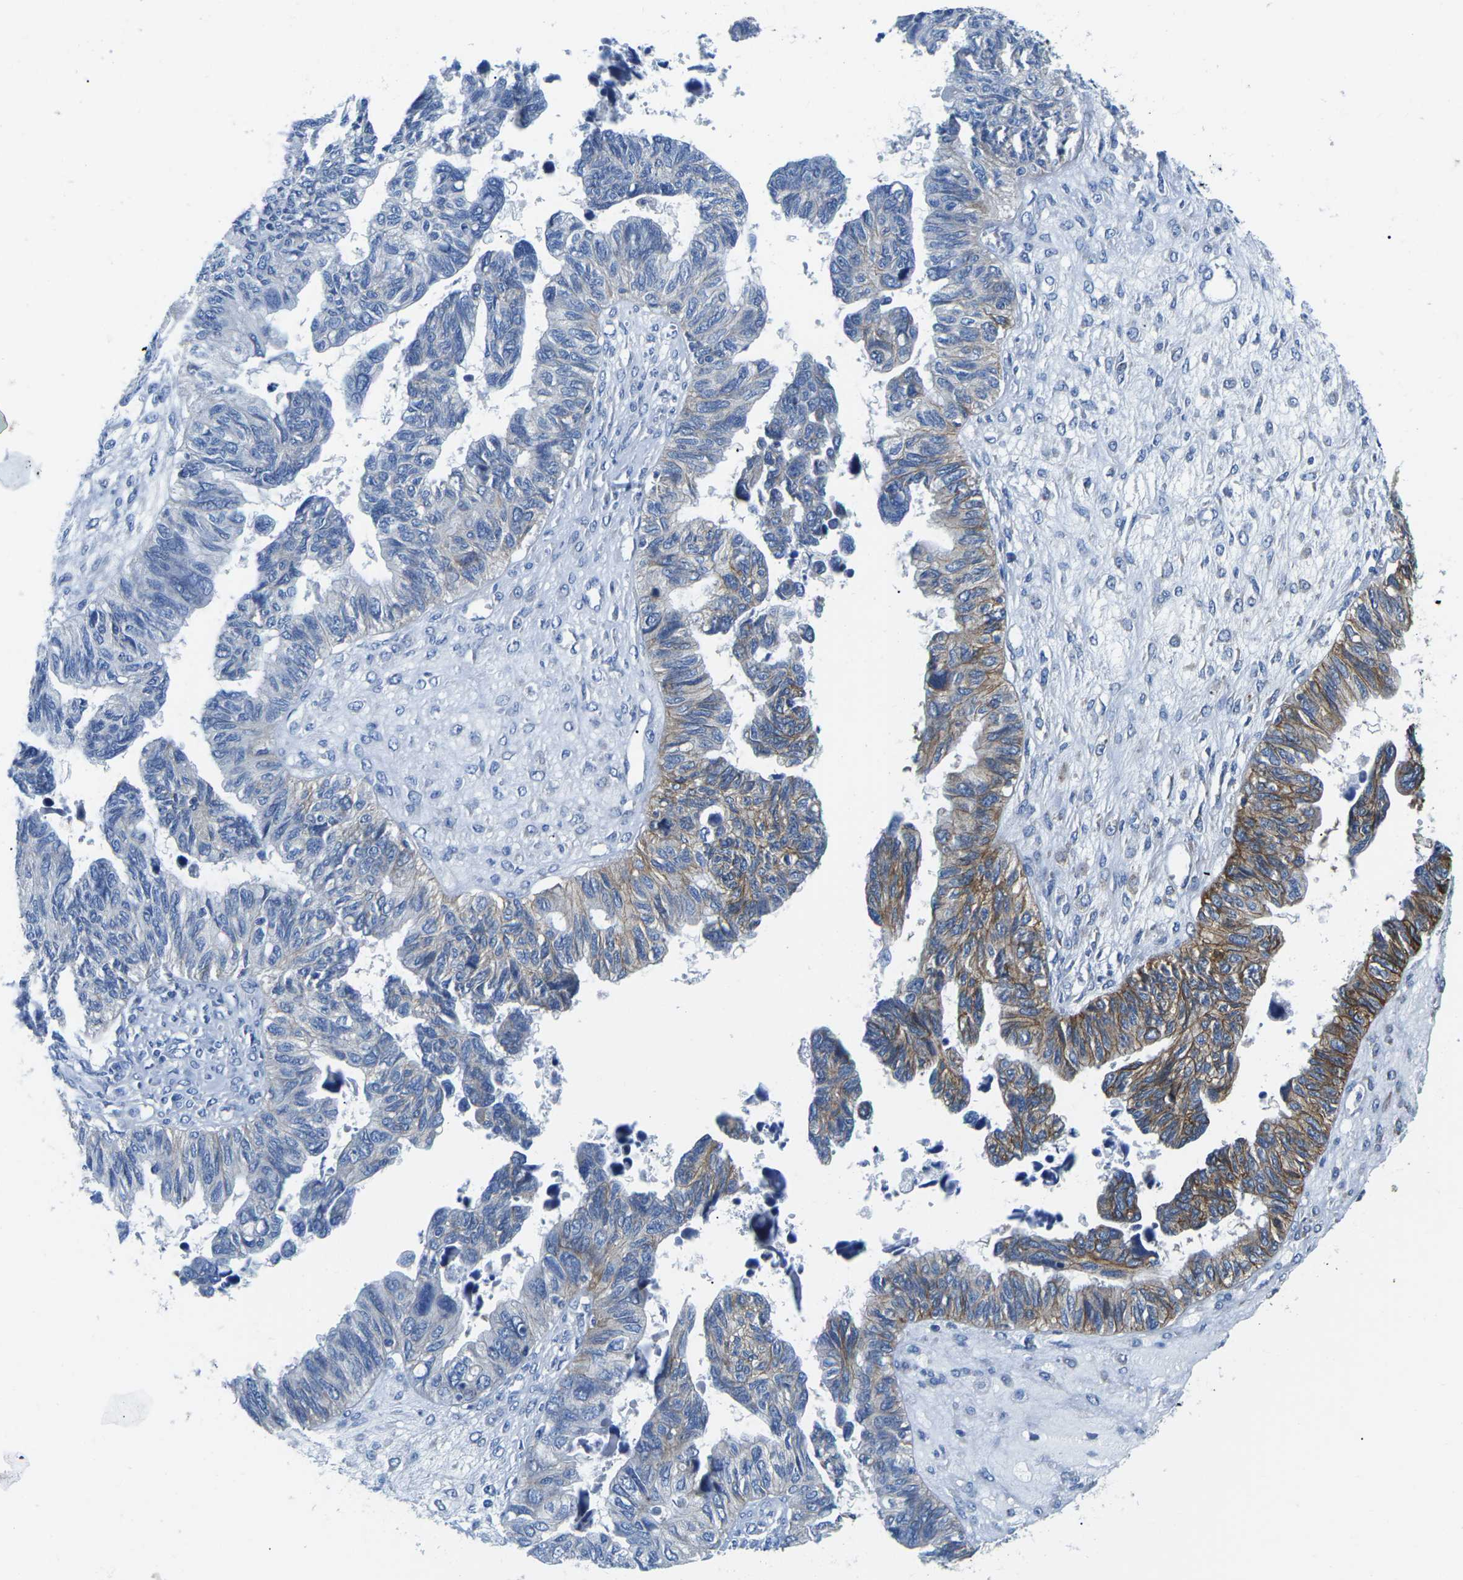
{"staining": {"intensity": "strong", "quantity": ">75%", "location": "cytoplasmic/membranous"}, "tissue": "ovarian cancer", "cell_type": "Tumor cells", "image_type": "cancer", "snomed": [{"axis": "morphology", "description": "Cystadenocarcinoma, serous, NOS"}, {"axis": "topography", "description": "Ovary"}], "caption": "About >75% of tumor cells in human ovarian serous cystadenocarcinoma exhibit strong cytoplasmic/membranous protein expression as visualized by brown immunohistochemical staining.", "gene": "DLG1", "patient": {"sex": "female", "age": 79}}